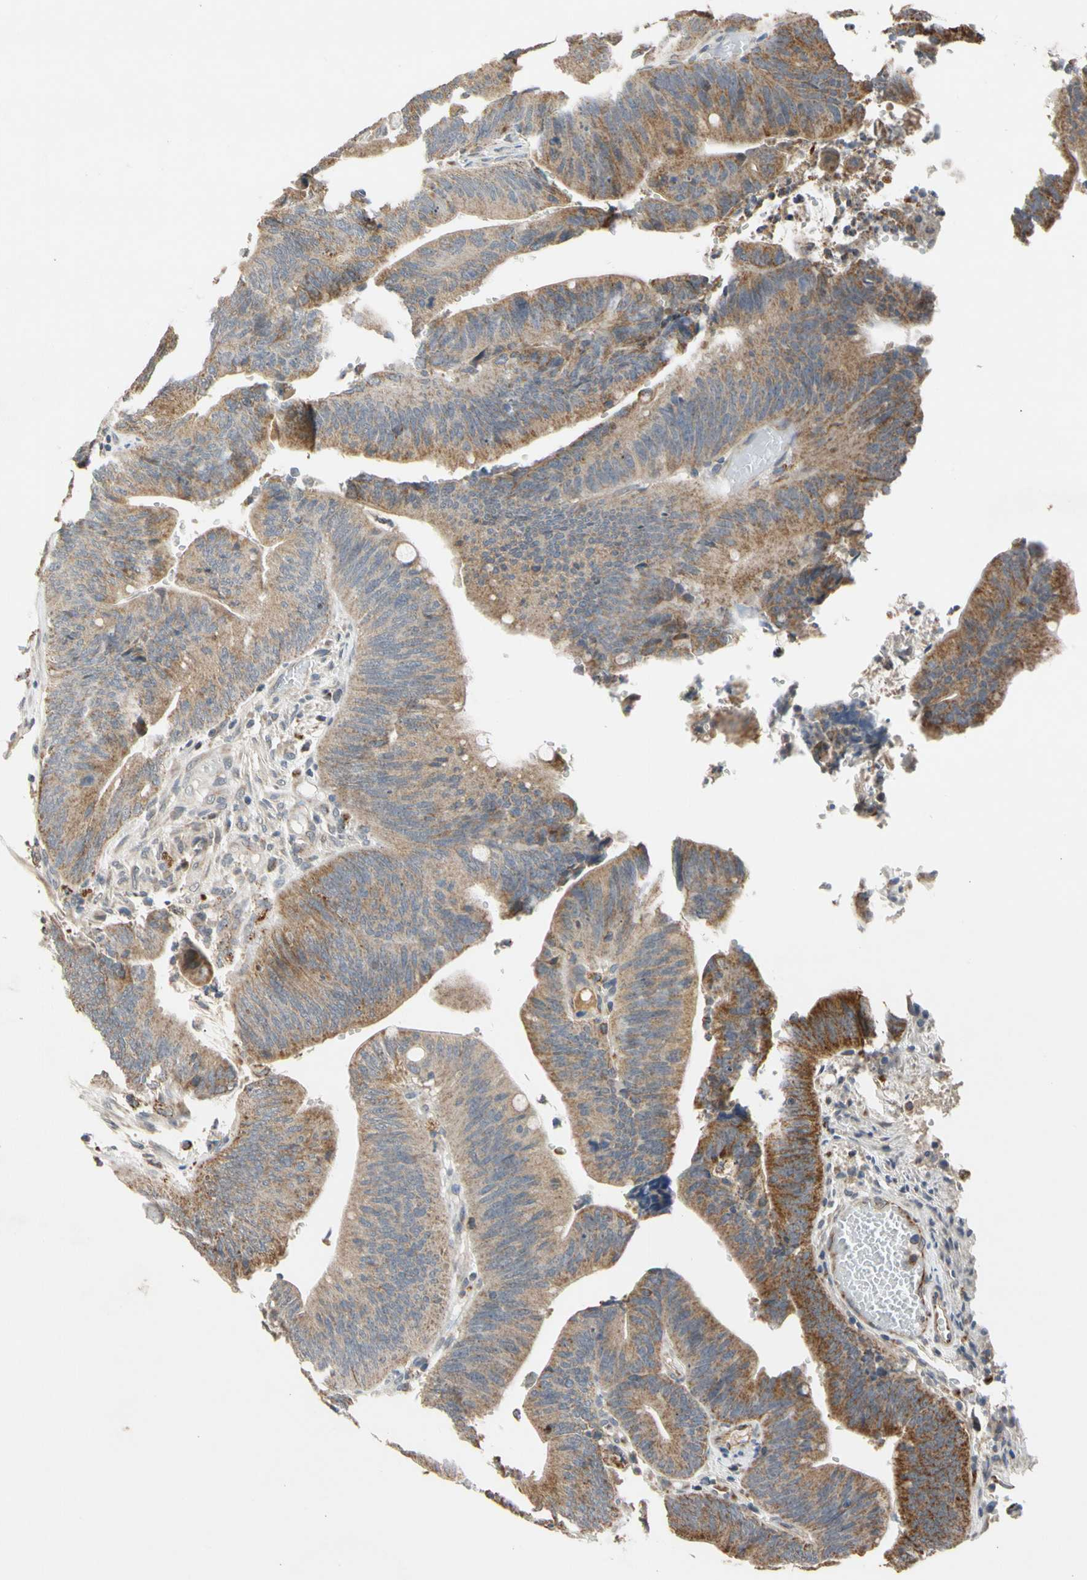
{"staining": {"intensity": "moderate", "quantity": ">75%", "location": "cytoplasmic/membranous"}, "tissue": "colorectal cancer", "cell_type": "Tumor cells", "image_type": "cancer", "snomed": [{"axis": "morphology", "description": "Adenocarcinoma, NOS"}, {"axis": "topography", "description": "Rectum"}], "caption": "The micrograph shows immunohistochemical staining of colorectal cancer (adenocarcinoma). There is moderate cytoplasmic/membranous expression is appreciated in about >75% of tumor cells. Ihc stains the protein of interest in brown and the nuclei are stained blue.", "gene": "GPD2", "patient": {"sex": "female", "age": 66}}